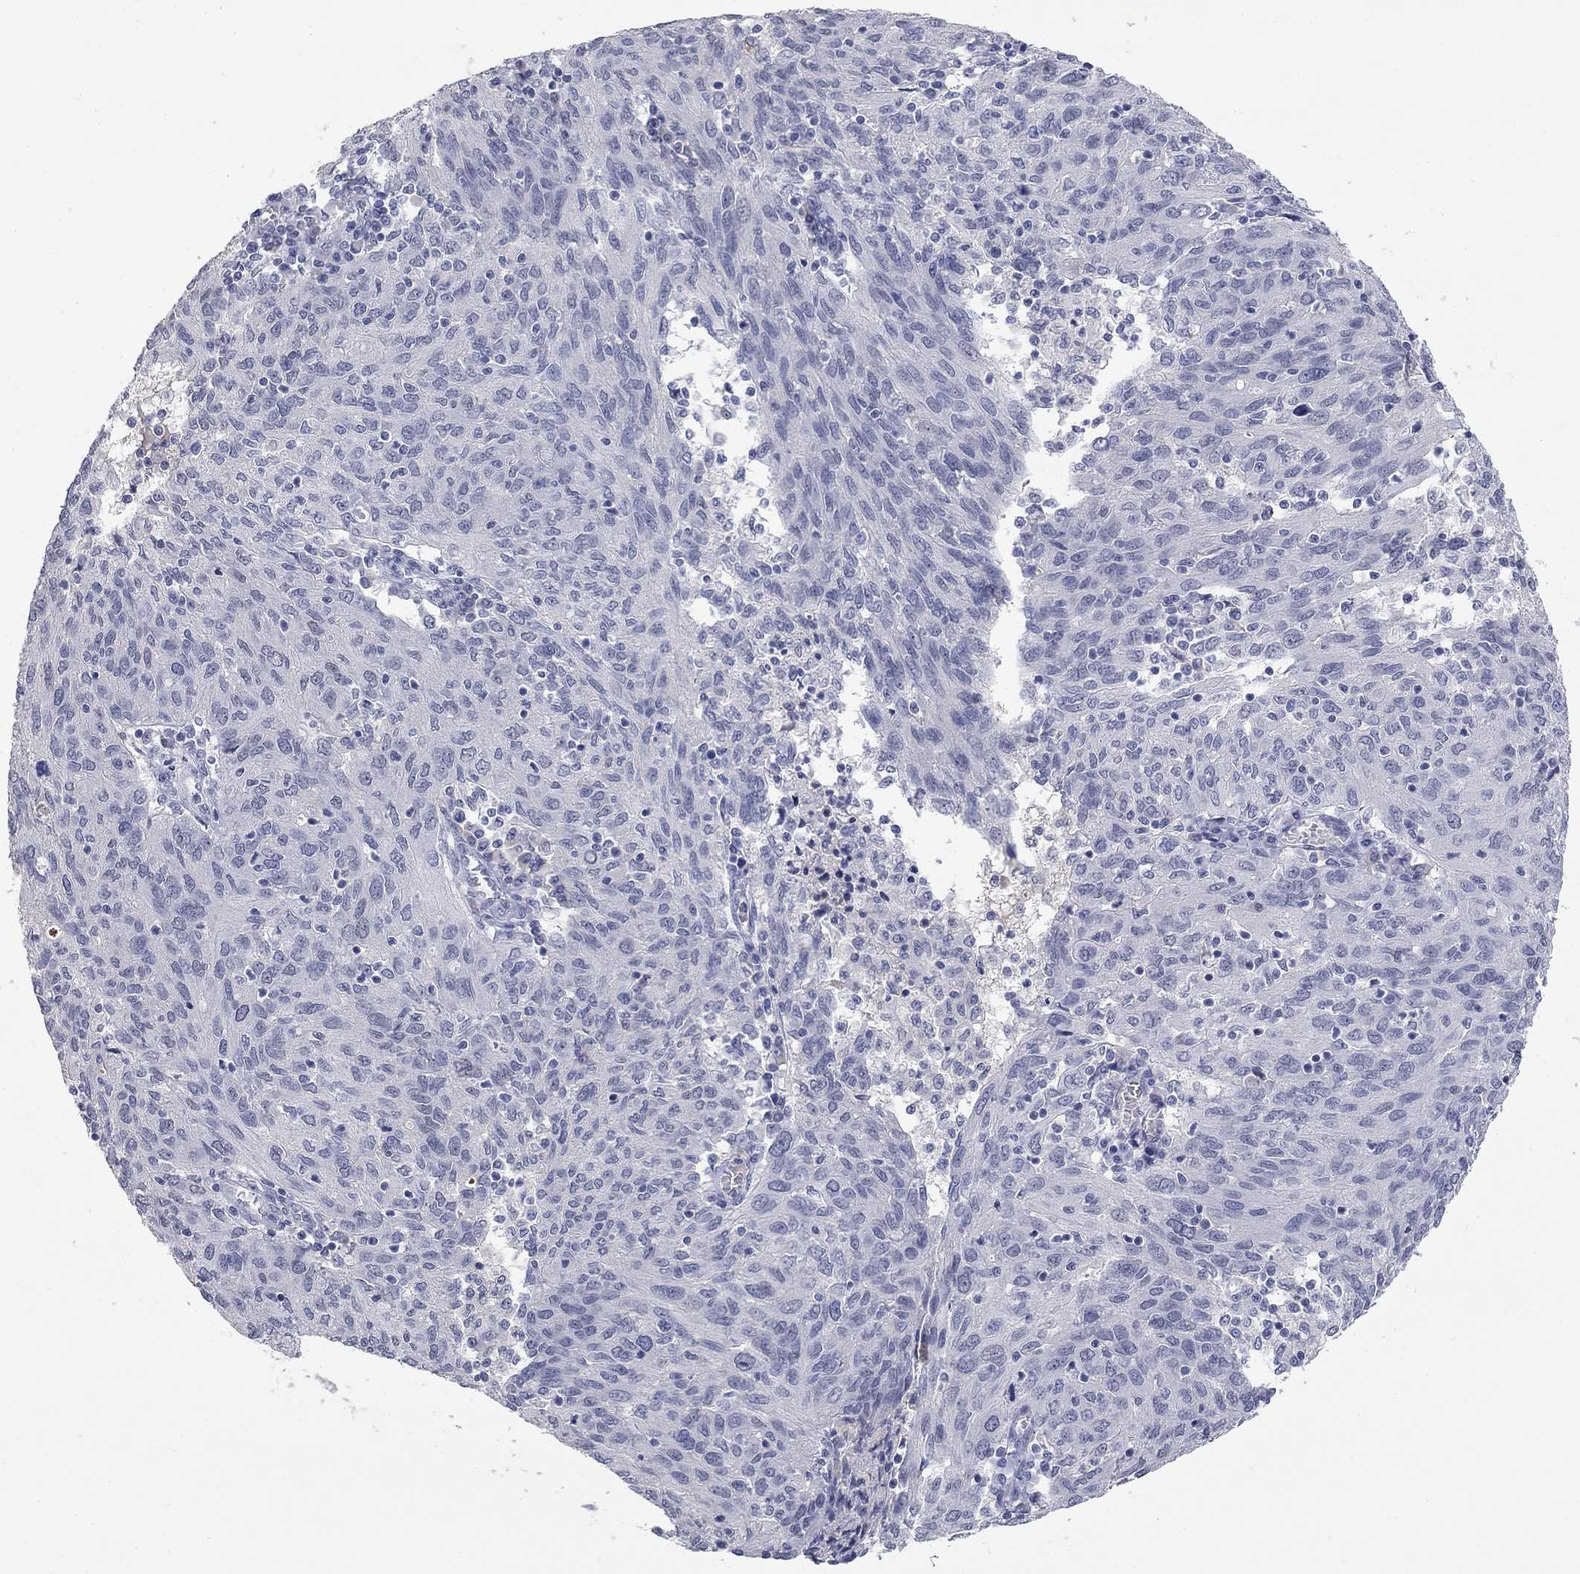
{"staining": {"intensity": "negative", "quantity": "none", "location": "none"}, "tissue": "ovarian cancer", "cell_type": "Tumor cells", "image_type": "cancer", "snomed": [{"axis": "morphology", "description": "Carcinoma, endometroid"}, {"axis": "topography", "description": "Ovary"}], "caption": "Ovarian endometroid carcinoma was stained to show a protein in brown. There is no significant staining in tumor cells.", "gene": "SLC51A", "patient": {"sex": "female", "age": 50}}